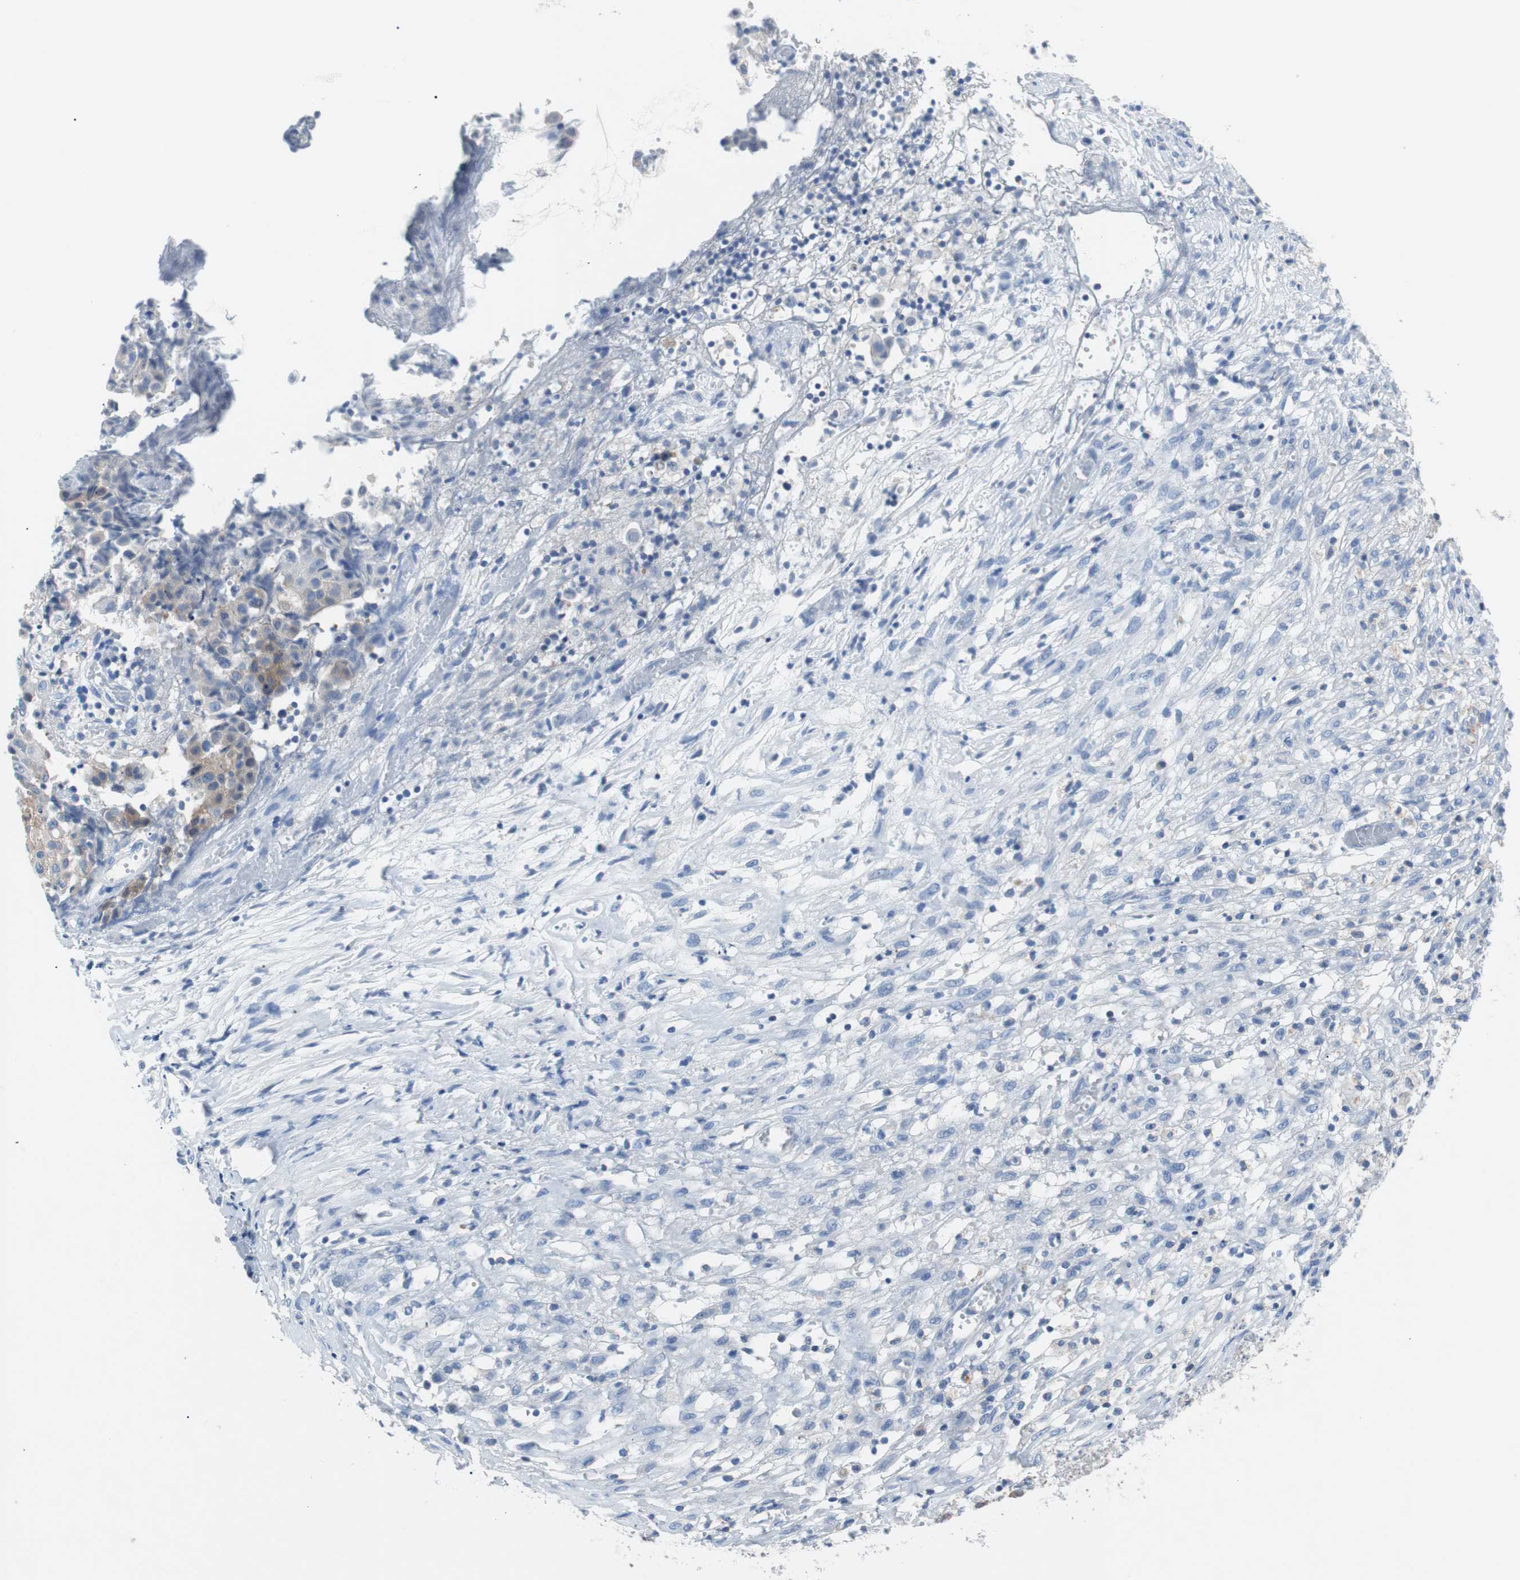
{"staining": {"intensity": "weak", "quantity": "25%-75%", "location": "cytoplasmic/membranous"}, "tissue": "ovarian cancer", "cell_type": "Tumor cells", "image_type": "cancer", "snomed": [{"axis": "morphology", "description": "Carcinoma, endometroid"}, {"axis": "topography", "description": "Ovary"}], "caption": "Immunohistochemical staining of human ovarian cancer shows low levels of weak cytoplasmic/membranous expression in approximately 25%-75% of tumor cells.", "gene": "EEF2K", "patient": {"sex": "female", "age": 42}}